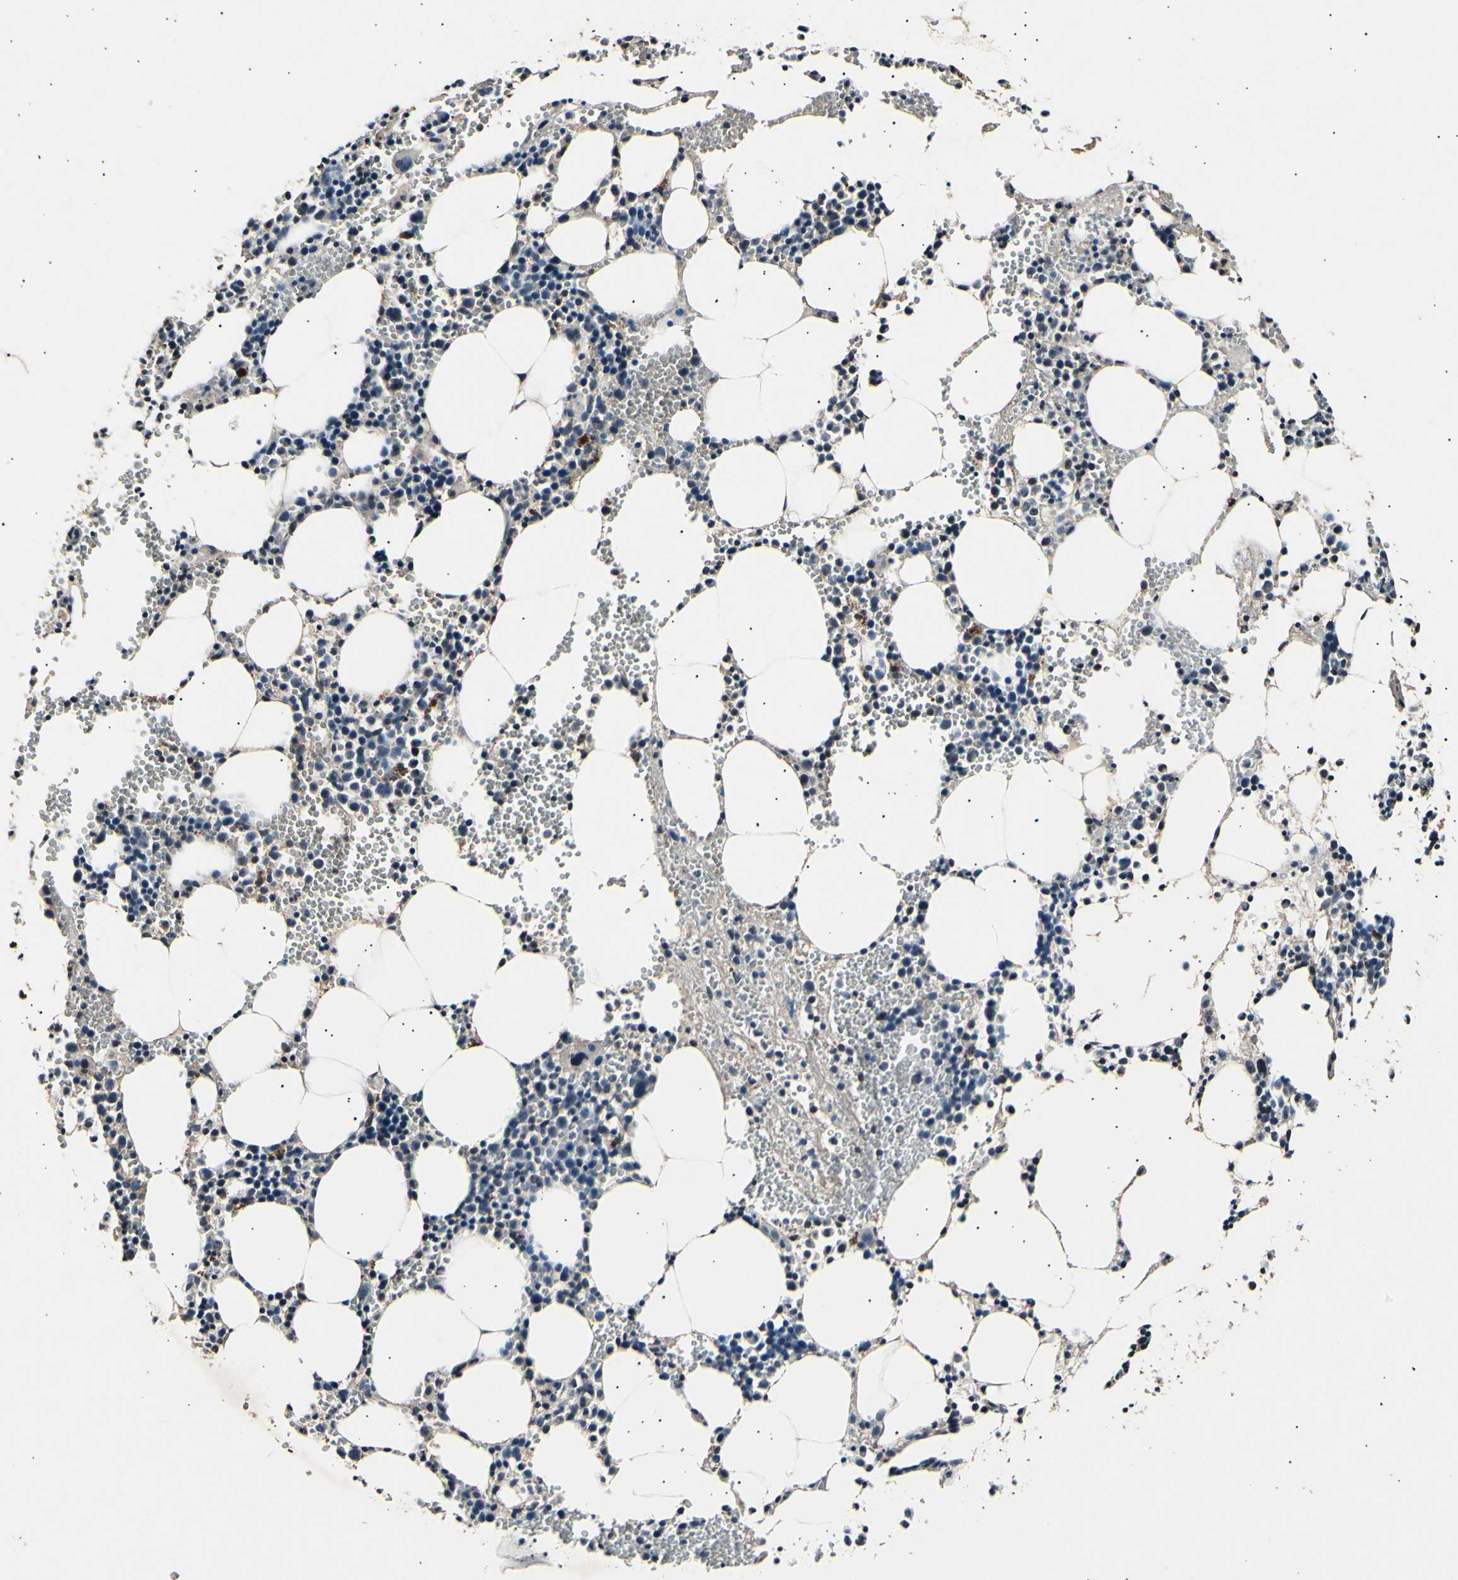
{"staining": {"intensity": "weak", "quantity": "<25%", "location": "cytoplasmic/membranous"}, "tissue": "bone marrow", "cell_type": "Hematopoietic cells", "image_type": "normal", "snomed": [{"axis": "morphology", "description": "Normal tissue, NOS"}, {"axis": "morphology", "description": "Inflammation, NOS"}, {"axis": "topography", "description": "Bone marrow"}], "caption": "Hematopoietic cells are negative for protein expression in benign human bone marrow. (IHC, brightfield microscopy, high magnification).", "gene": "ADCY3", "patient": {"sex": "male", "age": 42}}